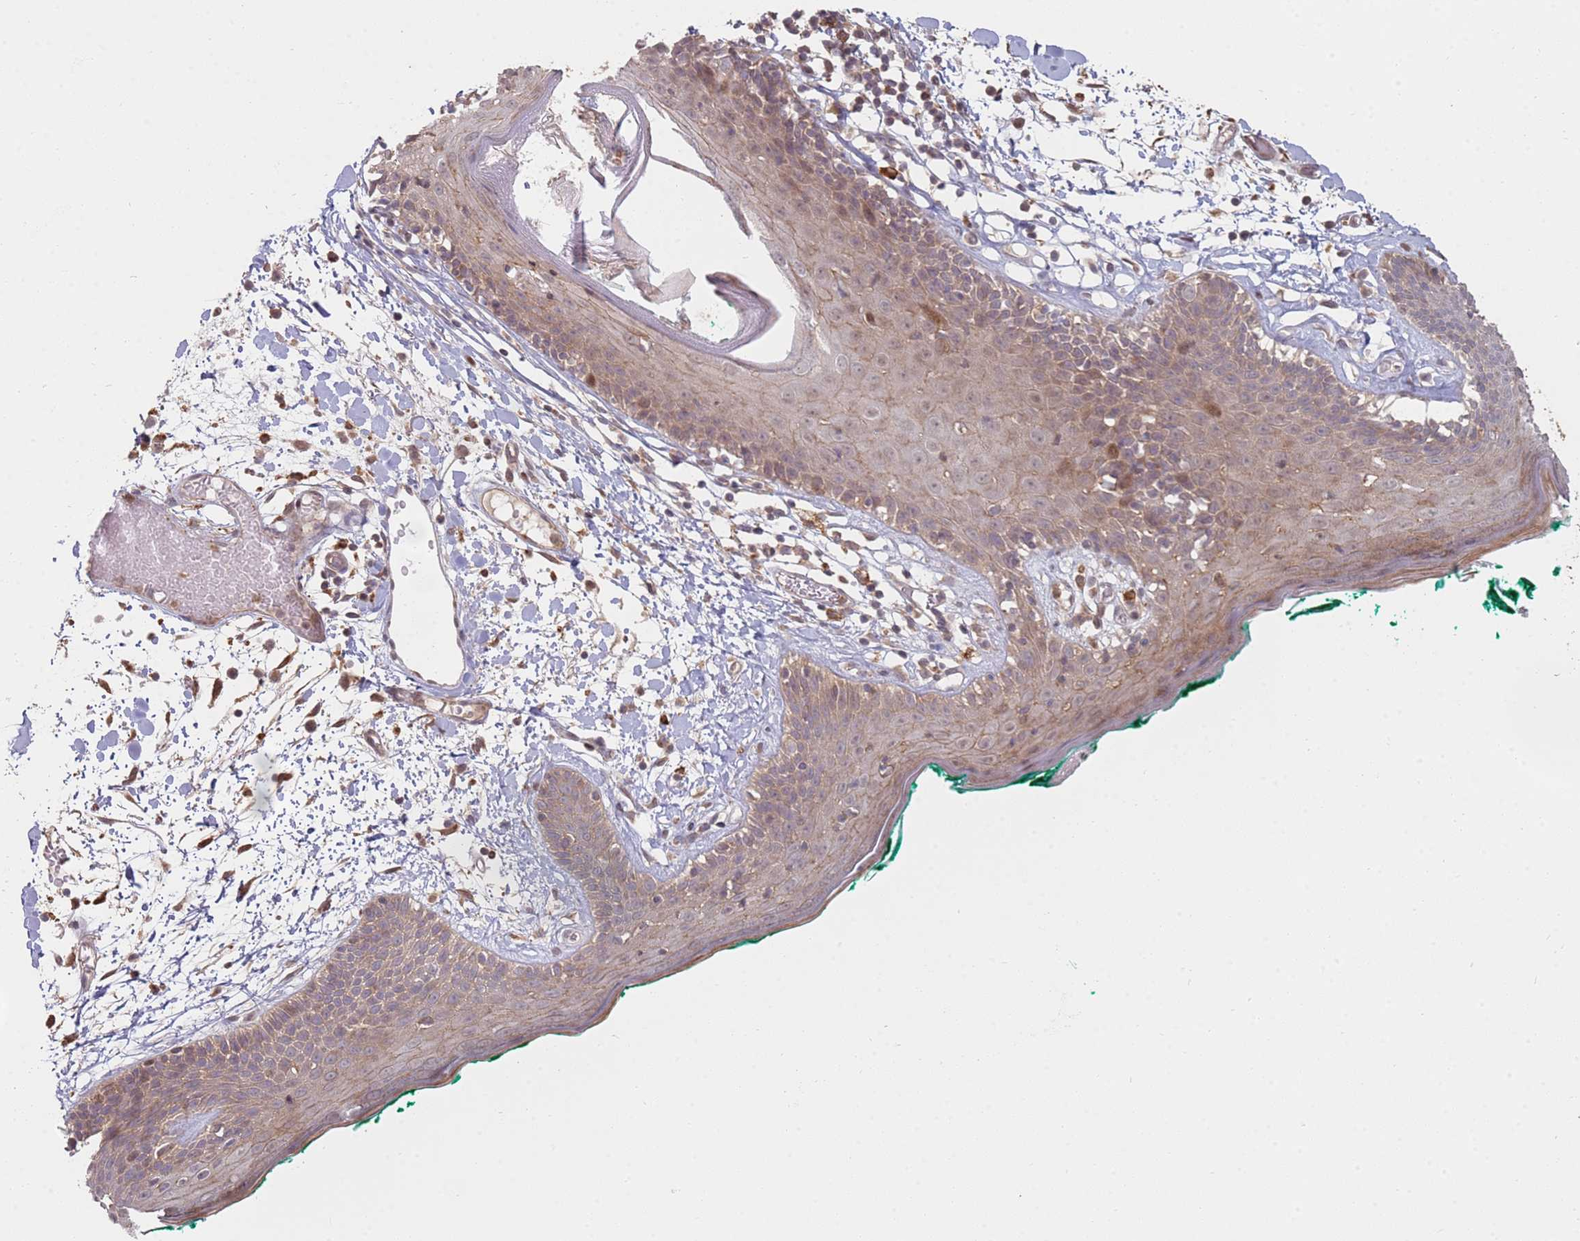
{"staining": {"intensity": "moderate", "quantity": ">75%", "location": "cytoplasmic/membranous"}, "tissue": "skin", "cell_type": "Fibroblasts", "image_type": "normal", "snomed": [{"axis": "morphology", "description": "Normal tissue, NOS"}, {"axis": "topography", "description": "Skin"}], "caption": "The image reveals immunohistochemical staining of unremarkable skin. There is moderate cytoplasmic/membranous expression is present in approximately >75% of fibroblasts.", "gene": "MPEG1", "patient": {"sex": "male", "age": 79}}